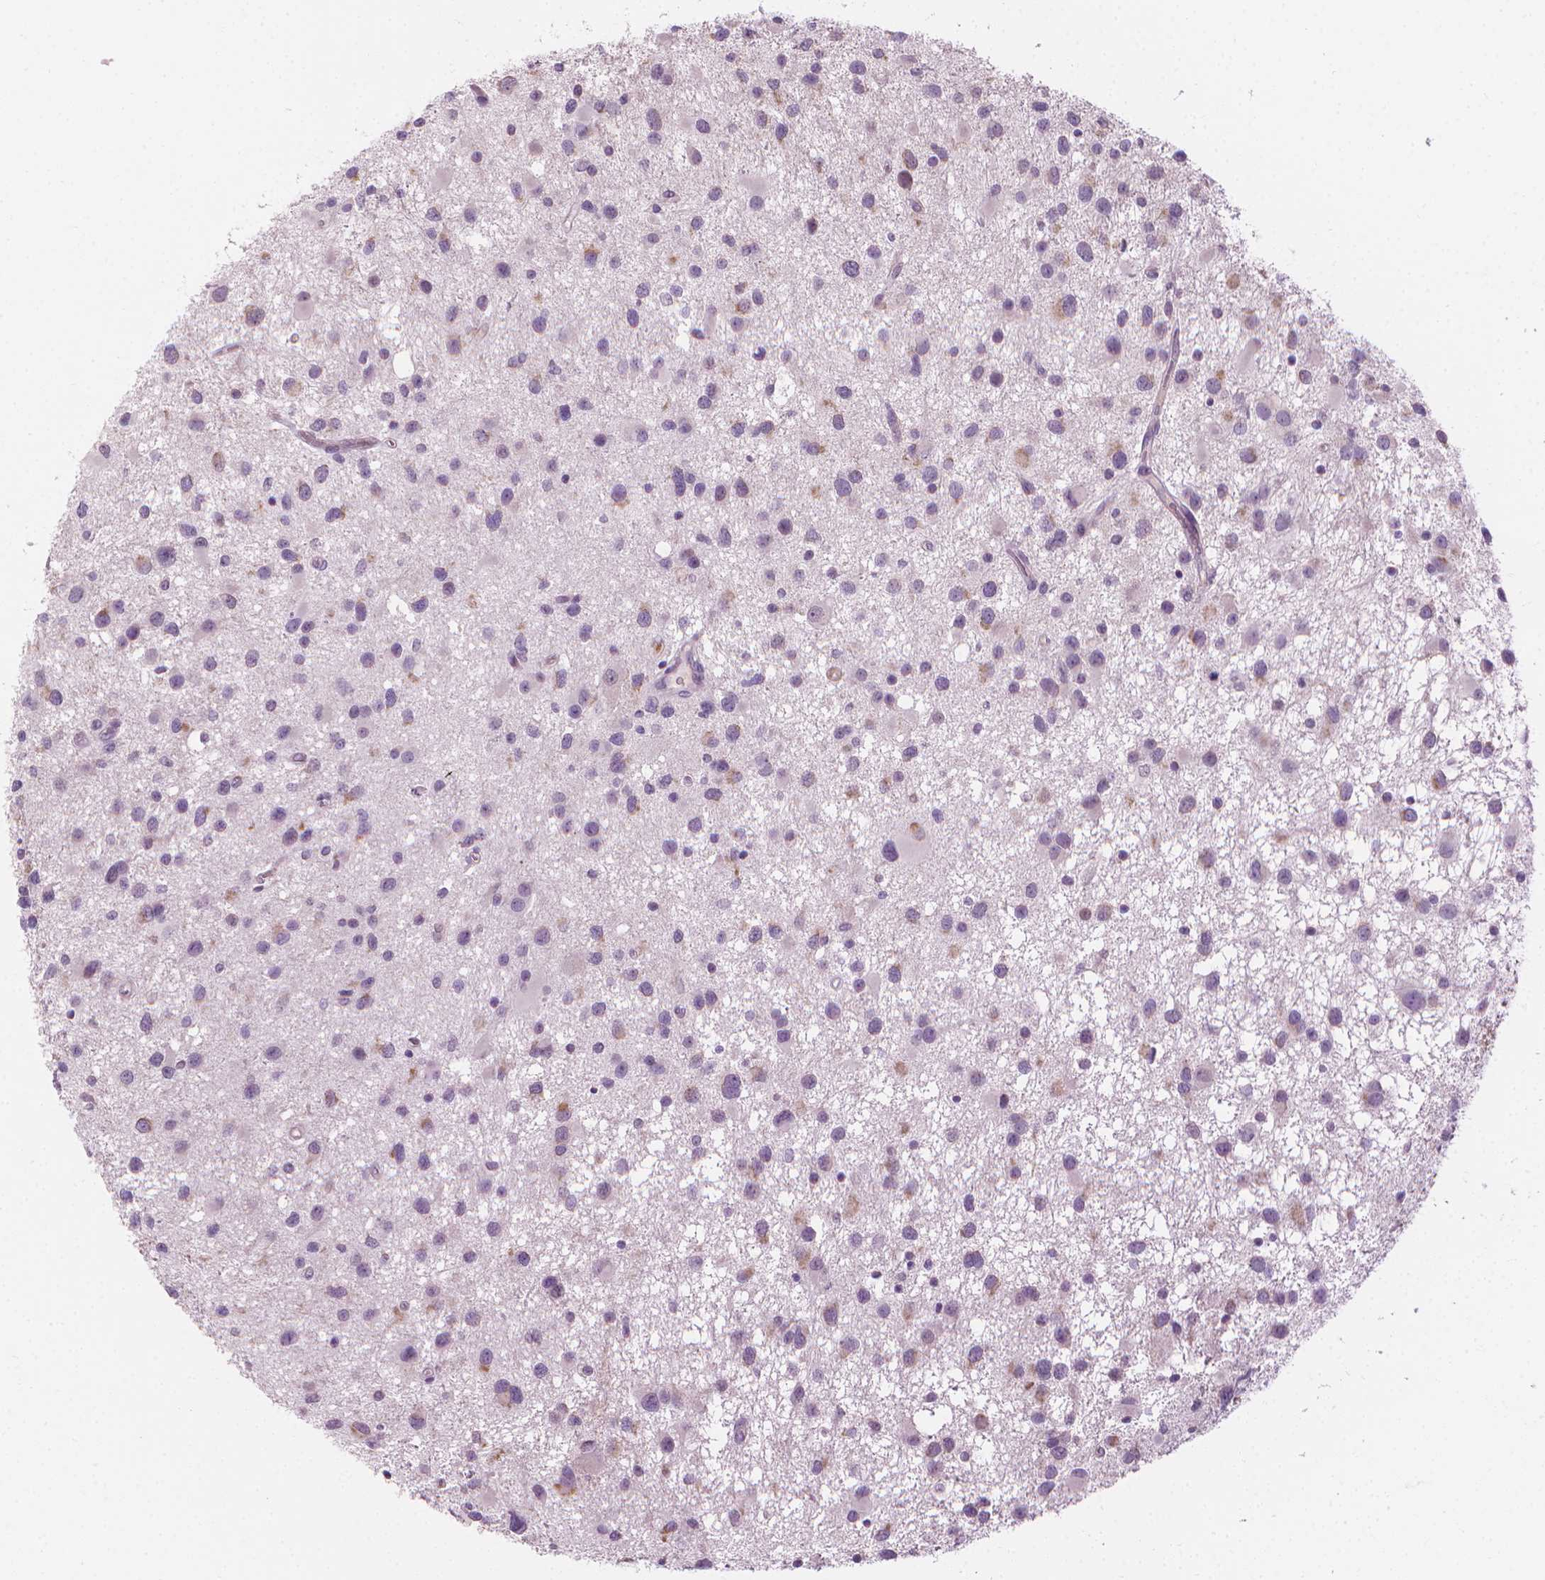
{"staining": {"intensity": "weak", "quantity": "<25%", "location": "cytoplasmic/membranous"}, "tissue": "glioma", "cell_type": "Tumor cells", "image_type": "cancer", "snomed": [{"axis": "morphology", "description": "Glioma, malignant, Low grade"}, {"axis": "topography", "description": "Brain"}], "caption": "Micrograph shows no protein staining in tumor cells of glioma tissue.", "gene": "CFAP126", "patient": {"sex": "female", "age": 32}}